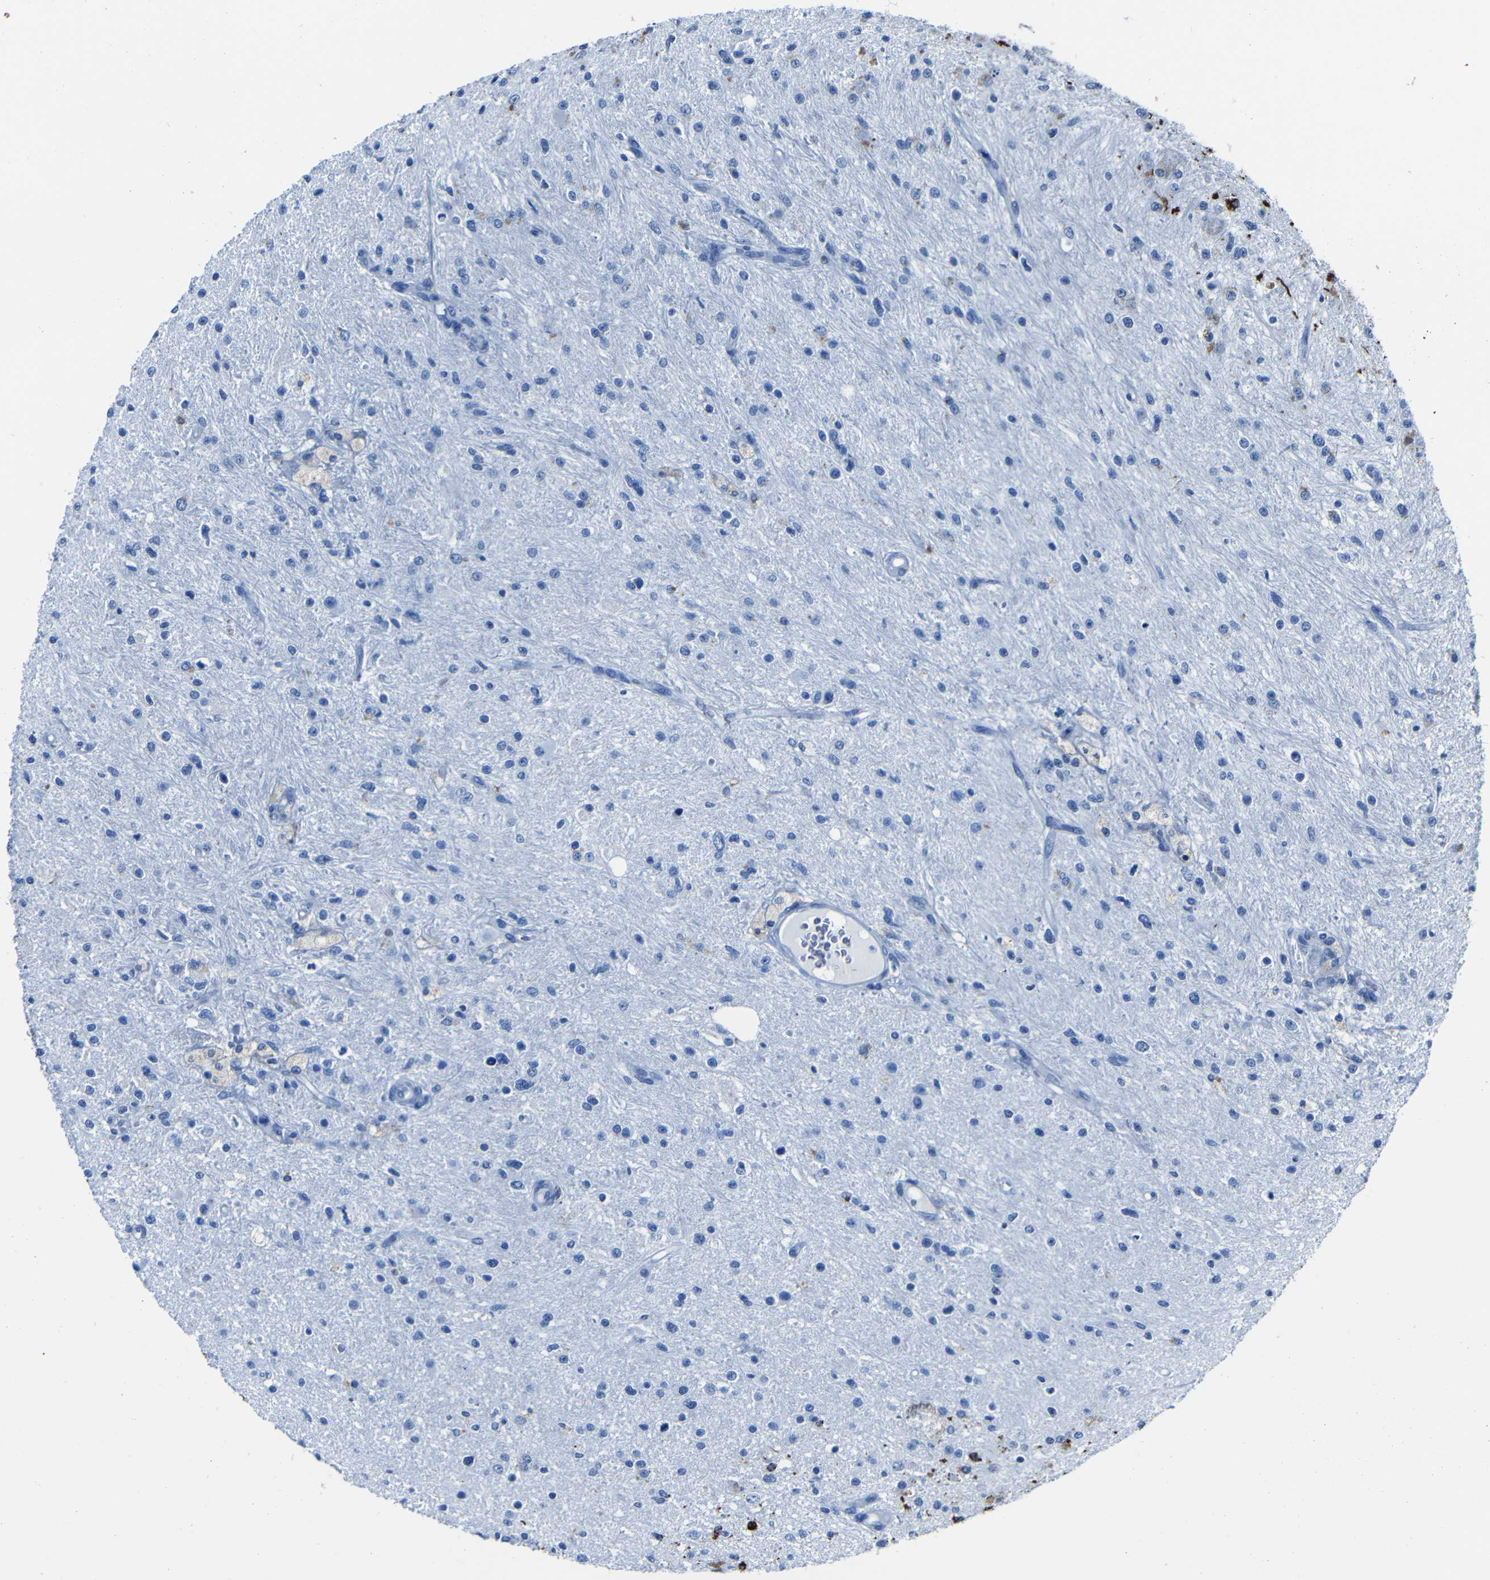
{"staining": {"intensity": "negative", "quantity": "none", "location": "none"}, "tissue": "glioma", "cell_type": "Tumor cells", "image_type": "cancer", "snomed": [{"axis": "morphology", "description": "Glioma, malignant, High grade"}, {"axis": "topography", "description": "Brain"}], "caption": "Photomicrograph shows no significant protein staining in tumor cells of malignant glioma (high-grade). (DAB (3,3'-diaminobenzidine) immunohistochemistry with hematoxylin counter stain).", "gene": "CLDN11", "patient": {"sex": "male", "age": 33}}